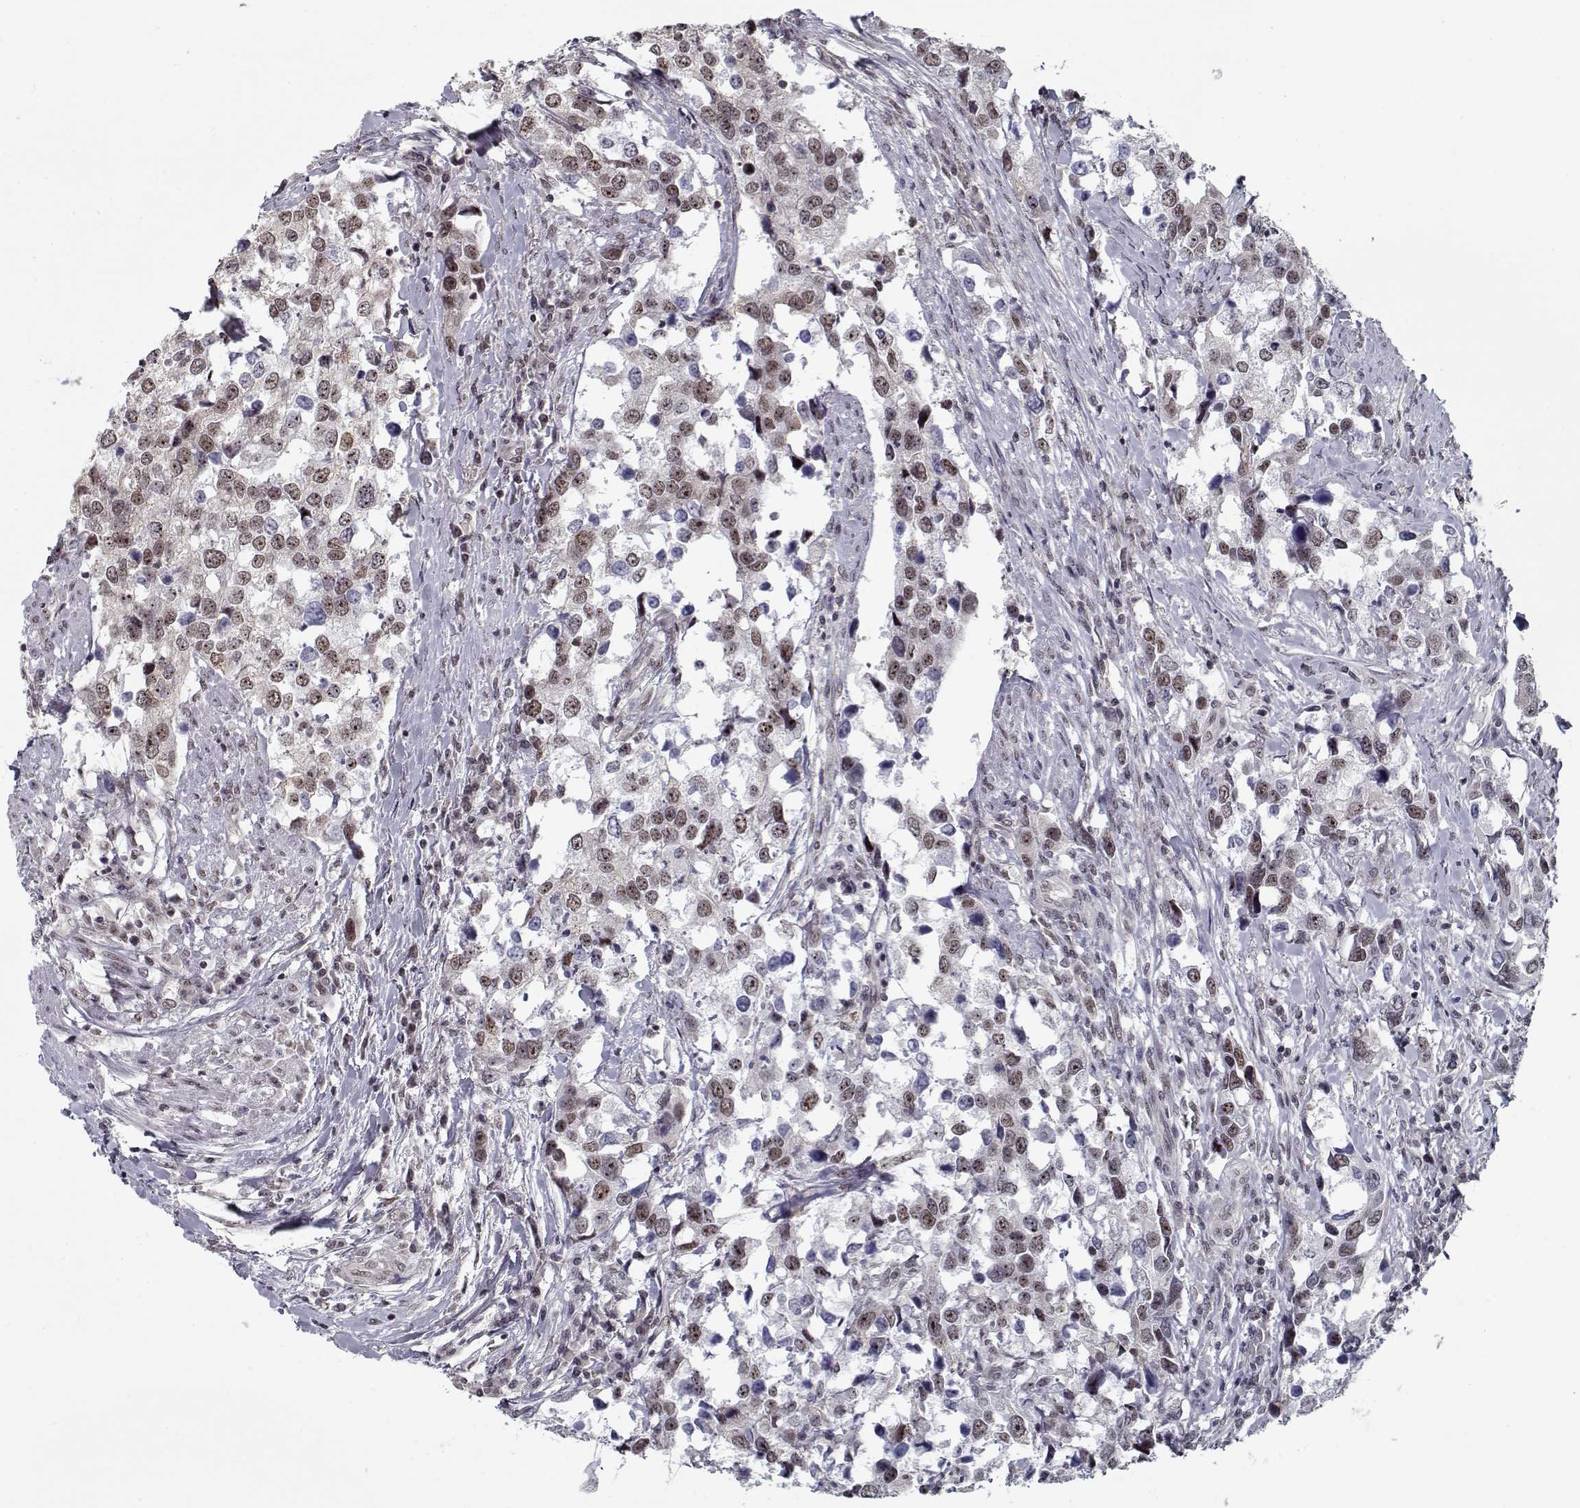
{"staining": {"intensity": "moderate", "quantity": "25%-75%", "location": "nuclear"}, "tissue": "urothelial cancer", "cell_type": "Tumor cells", "image_type": "cancer", "snomed": [{"axis": "morphology", "description": "Urothelial carcinoma, NOS"}, {"axis": "morphology", "description": "Urothelial carcinoma, High grade"}, {"axis": "topography", "description": "Urinary bladder"}], "caption": "Urothelial carcinoma (high-grade) was stained to show a protein in brown. There is medium levels of moderate nuclear staining in approximately 25%-75% of tumor cells.", "gene": "TESPA1", "patient": {"sex": "male", "age": 63}}